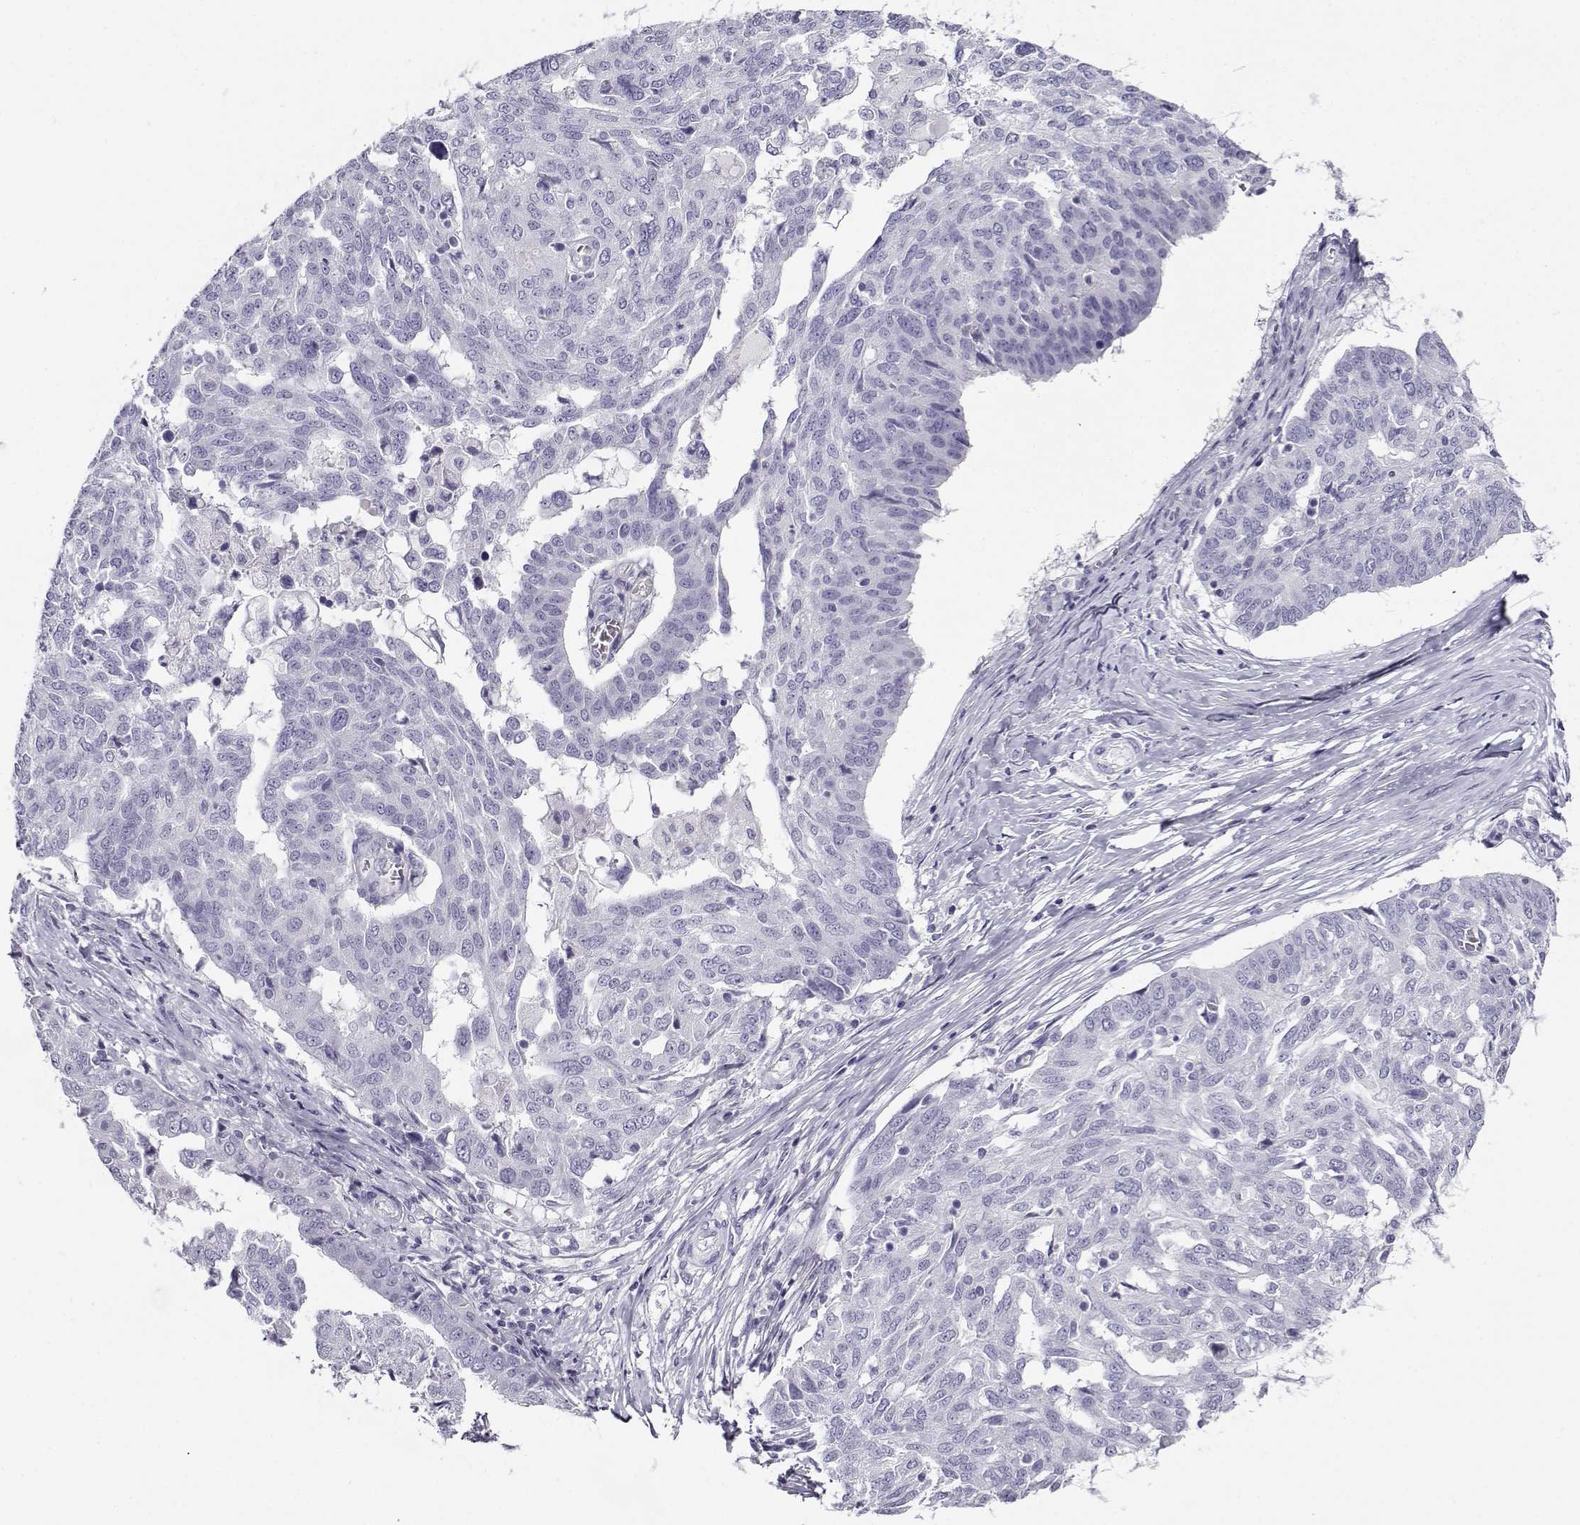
{"staining": {"intensity": "negative", "quantity": "none", "location": "none"}, "tissue": "ovarian cancer", "cell_type": "Tumor cells", "image_type": "cancer", "snomed": [{"axis": "morphology", "description": "Cystadenocarcinoma, serous, NOS"}, {"axis": "topography", "description": "Ovary"}], "caption": "DAB immunohistochemical staining of human ovarian serous cystadenocarcinoma reveals no significant positivity in tumor cells.", "gene": "CABS1", "patient": {"sex": "female", "age": 67}}